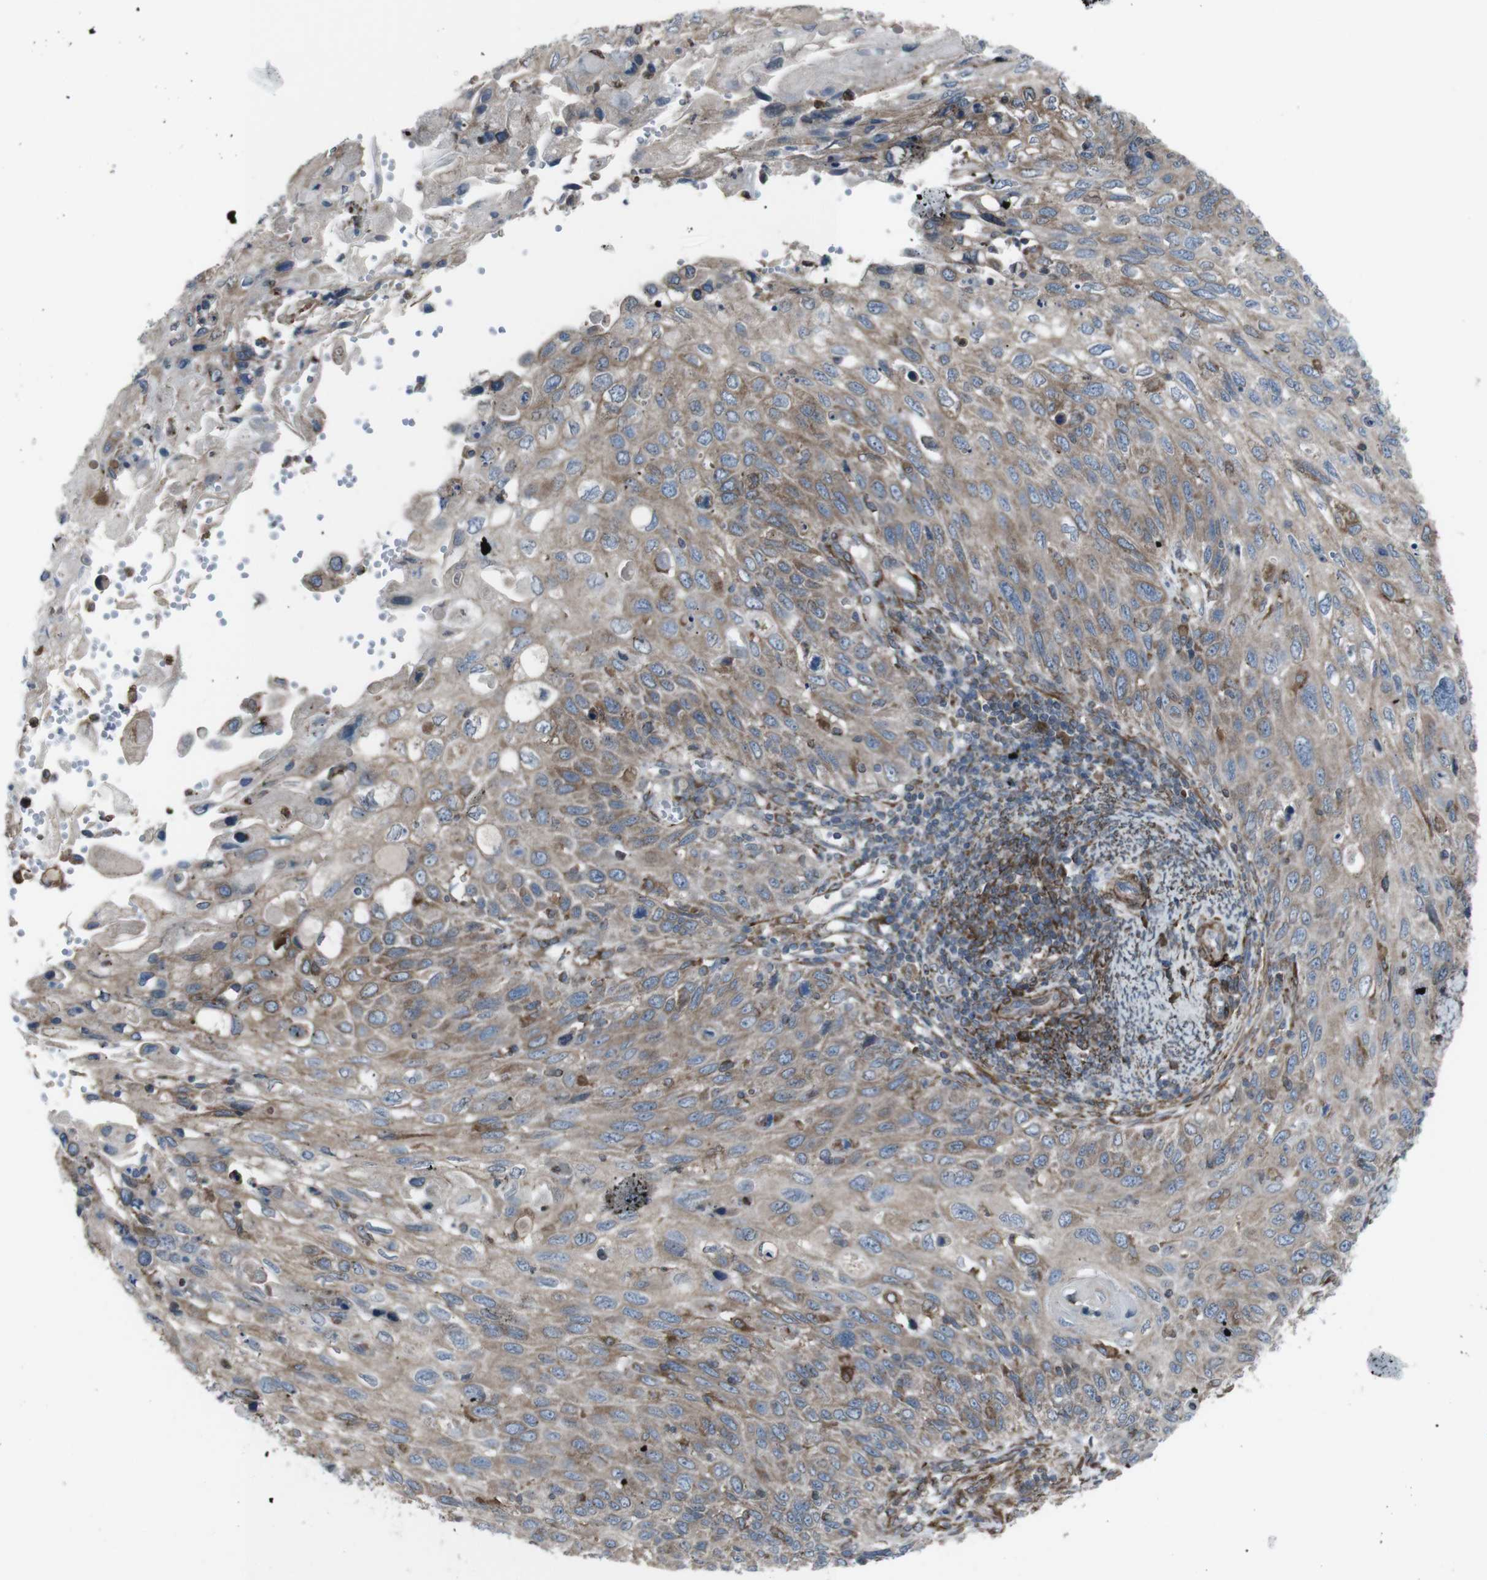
{"staining": {"intensity": "weak", "quantity": ">75%", "location": "cytoplasmic/membranous"}, "tissue": "cervical cancer", "cell_type": "Tumor cells", "image_type": "cancer", "snomed": [{"axis": "morphology", "description": "Squamous cell carcinoma, NOS"}, {"axis": "topography", "description": "Cervix"}], "caption": "Squamous cell carcinoma (cervical) stained with immunohistochemistry (IHC) demonstrates weak cytoplasmic/membranous expression in about >75% of tumor cells.", "gene": "LNPK", "patient": {"sex": "female", "age": 70}}